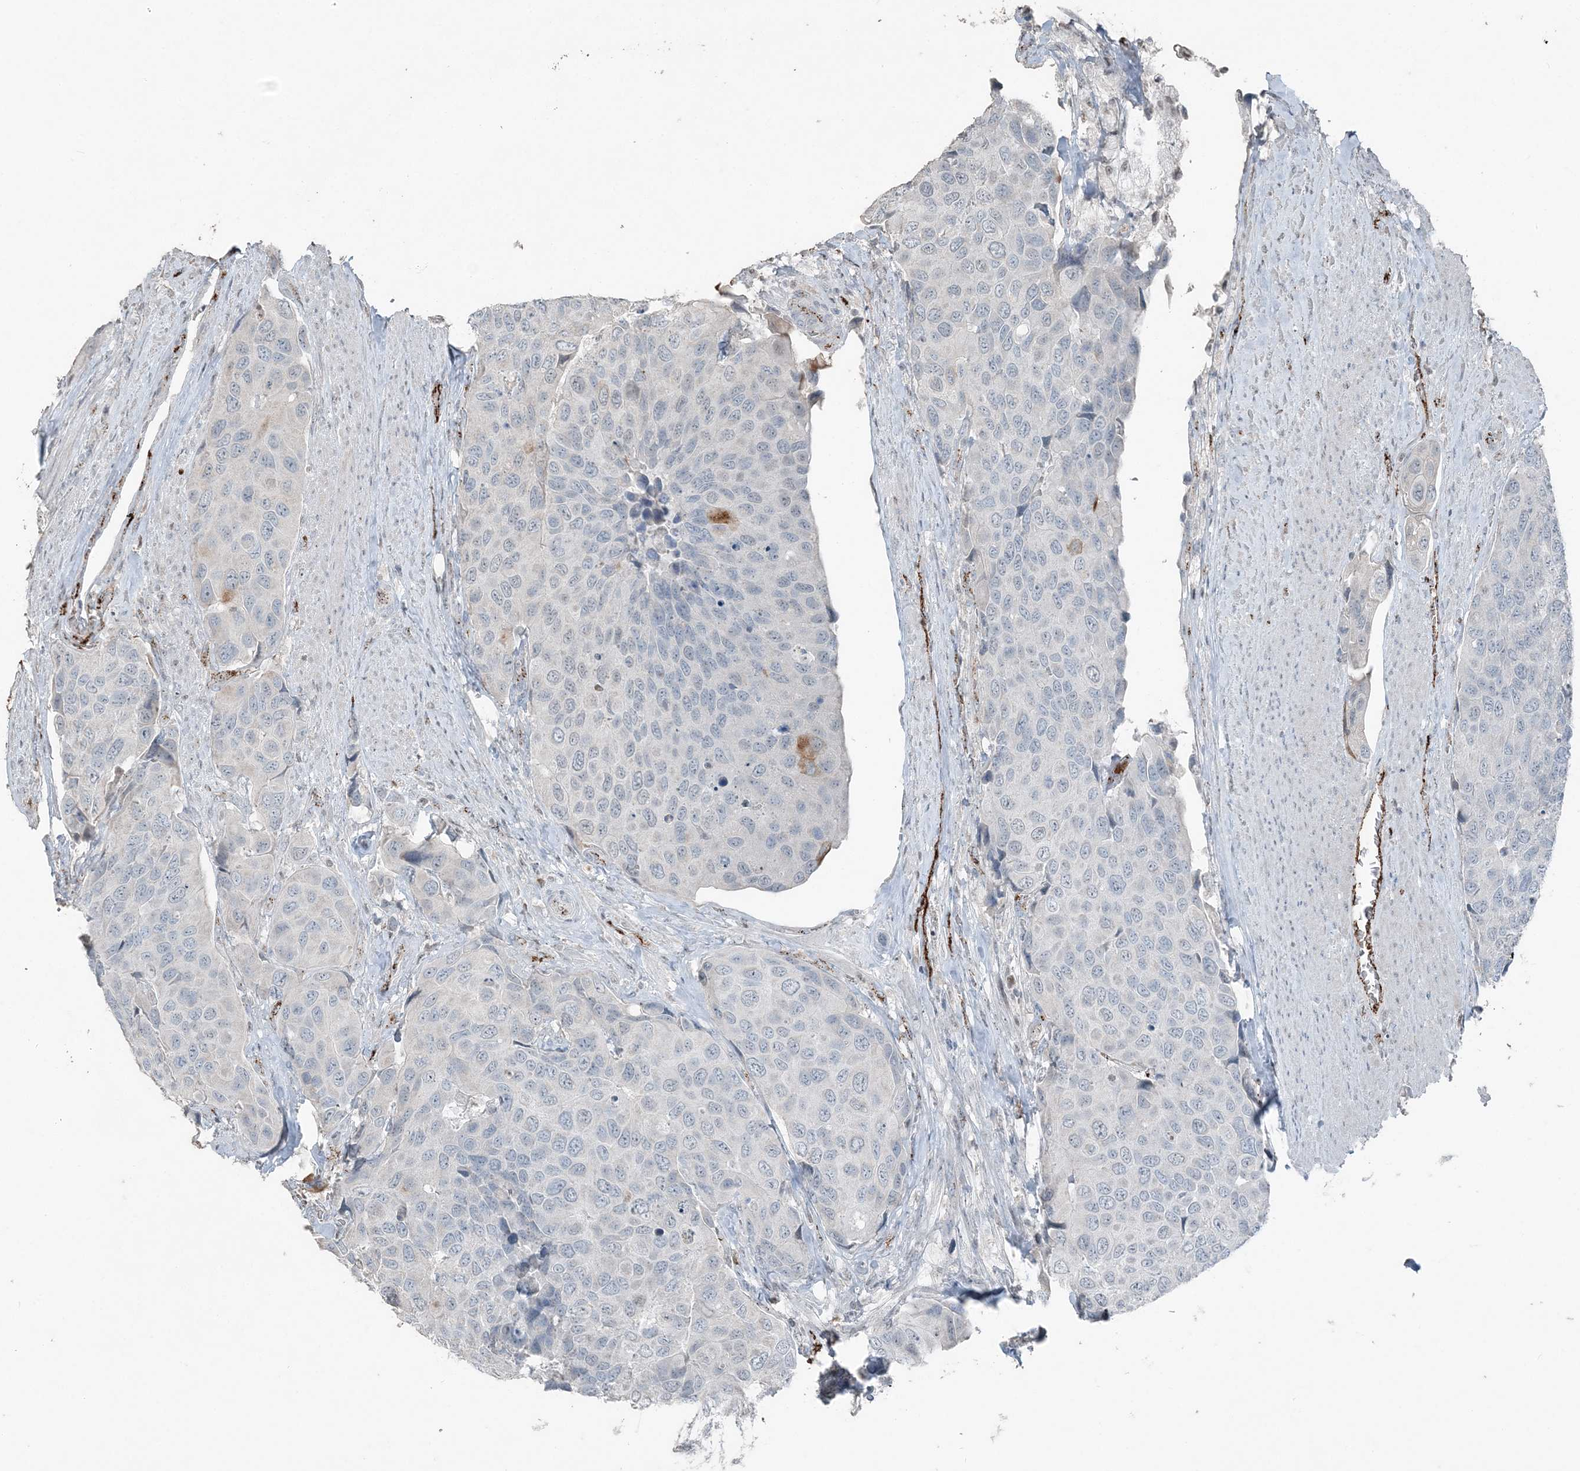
{"staining": {"intensity": "negative", "quantity": "none", "location": "none"}, "tissue": "urothelial cancer", "cell_type": "Tumor cells", "image_type": "cancer", "snomed": [{"axis": "morphology", "description": "Urothelial carcinoma, High grade"}, {"axis": "topography", "description": "Urinary bladder"}], "caption": "Immunohistochemistry micrograph of urothelial cancer stained for a protein (brown), which displays no staining in tumor cells.", "gene": "ELOVL7", "patient": {"sex": "male", "age": 74}}